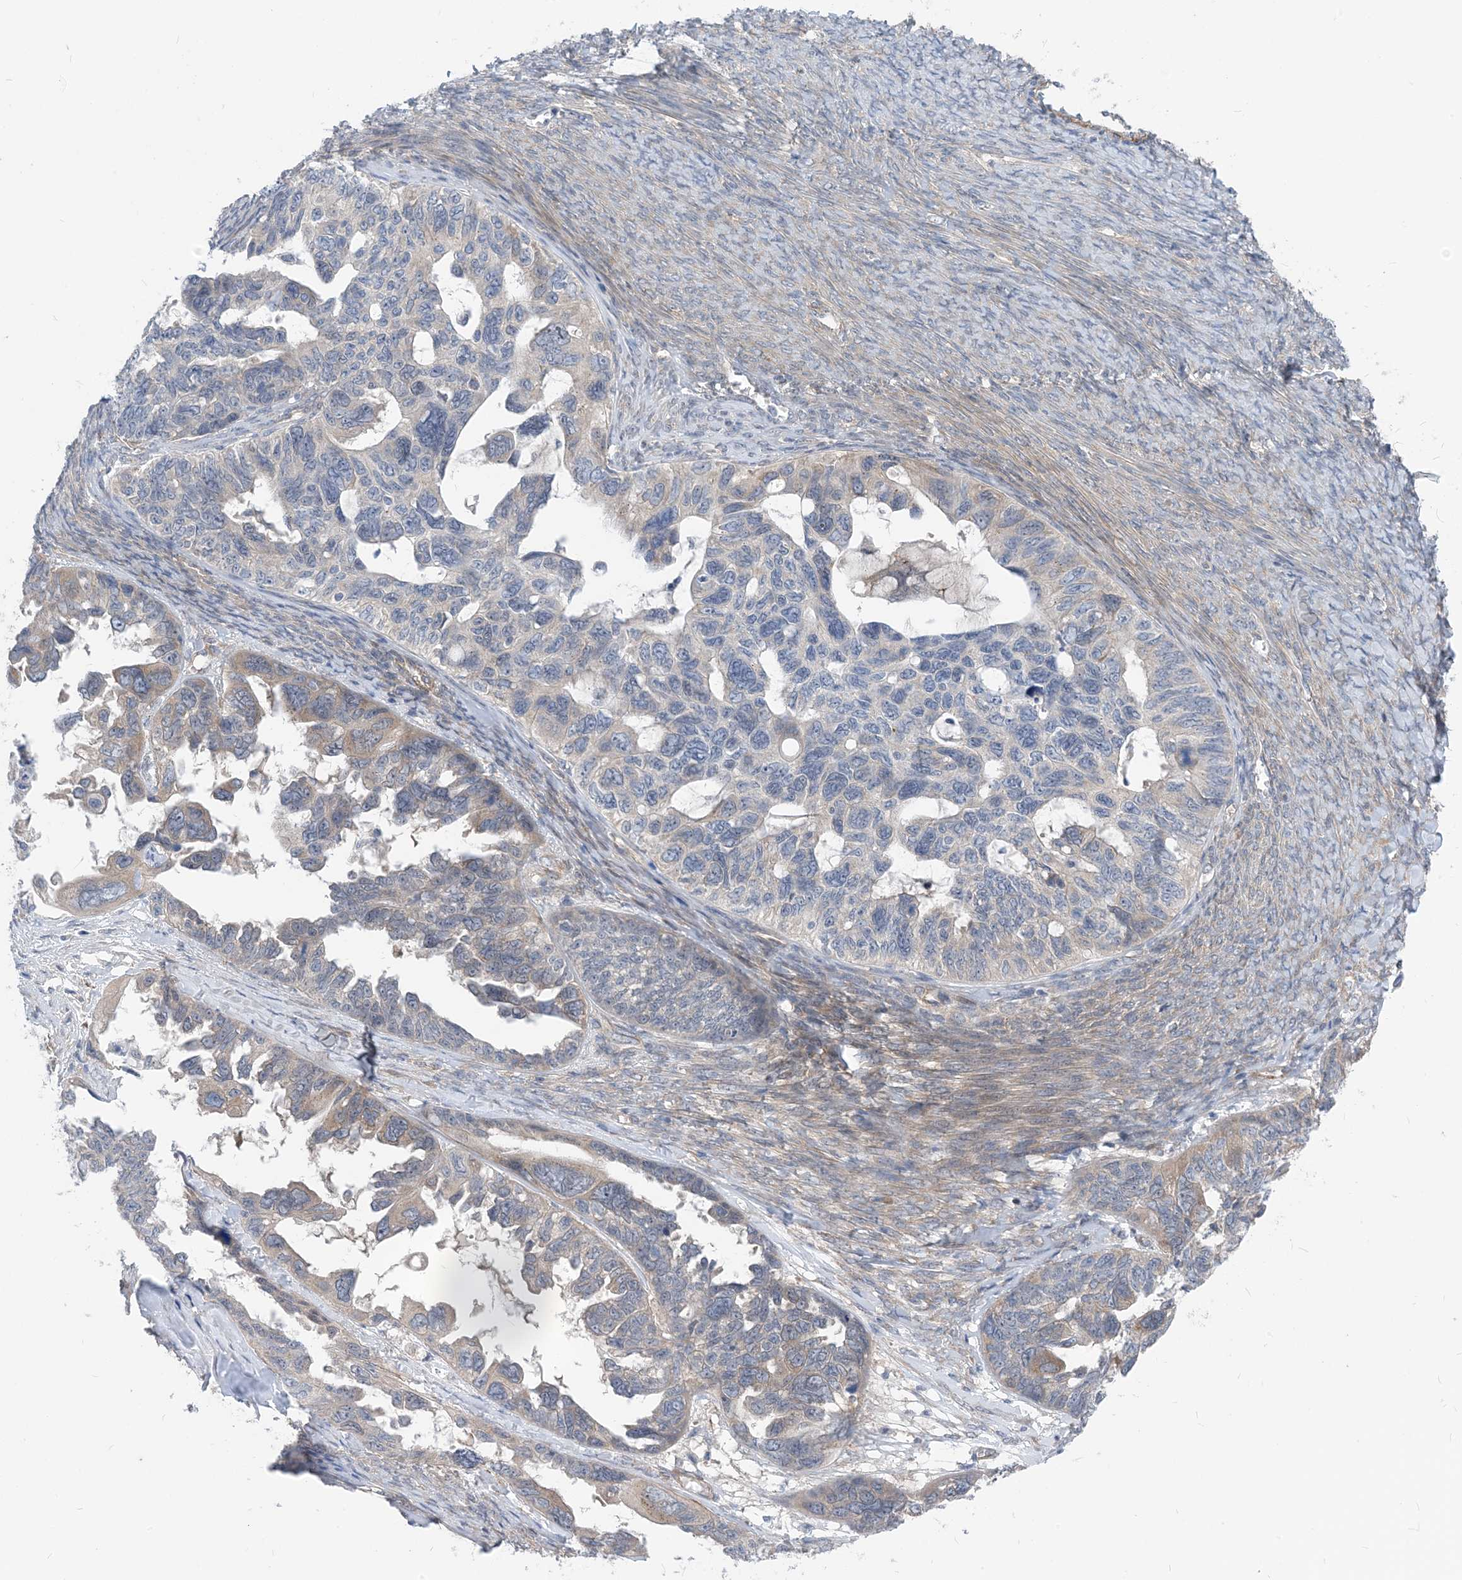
{"staining": {"intensity": "weak", "quantity": "<25%", "location": "cytoplasmic/membranous"}, "tissue": "ovarian cancer", "cell_type": "Tumor cells", "image_type": "cancer", "snomed": [{"axis": "morphology", "description": "Cystadenocarcinoma, serous, NOS"}, {"axis": "topography", "description": "Ovary"}], "caption": "This is a histopathology image of IHC staining of ovarian cancer, which shows no expression in tumor cells. (DAB immunohistochemistry (IHC) with hematoxylin counter stain).", "gene": "PLEKHA3", "patient": {"sex": "female", "age": 79}}